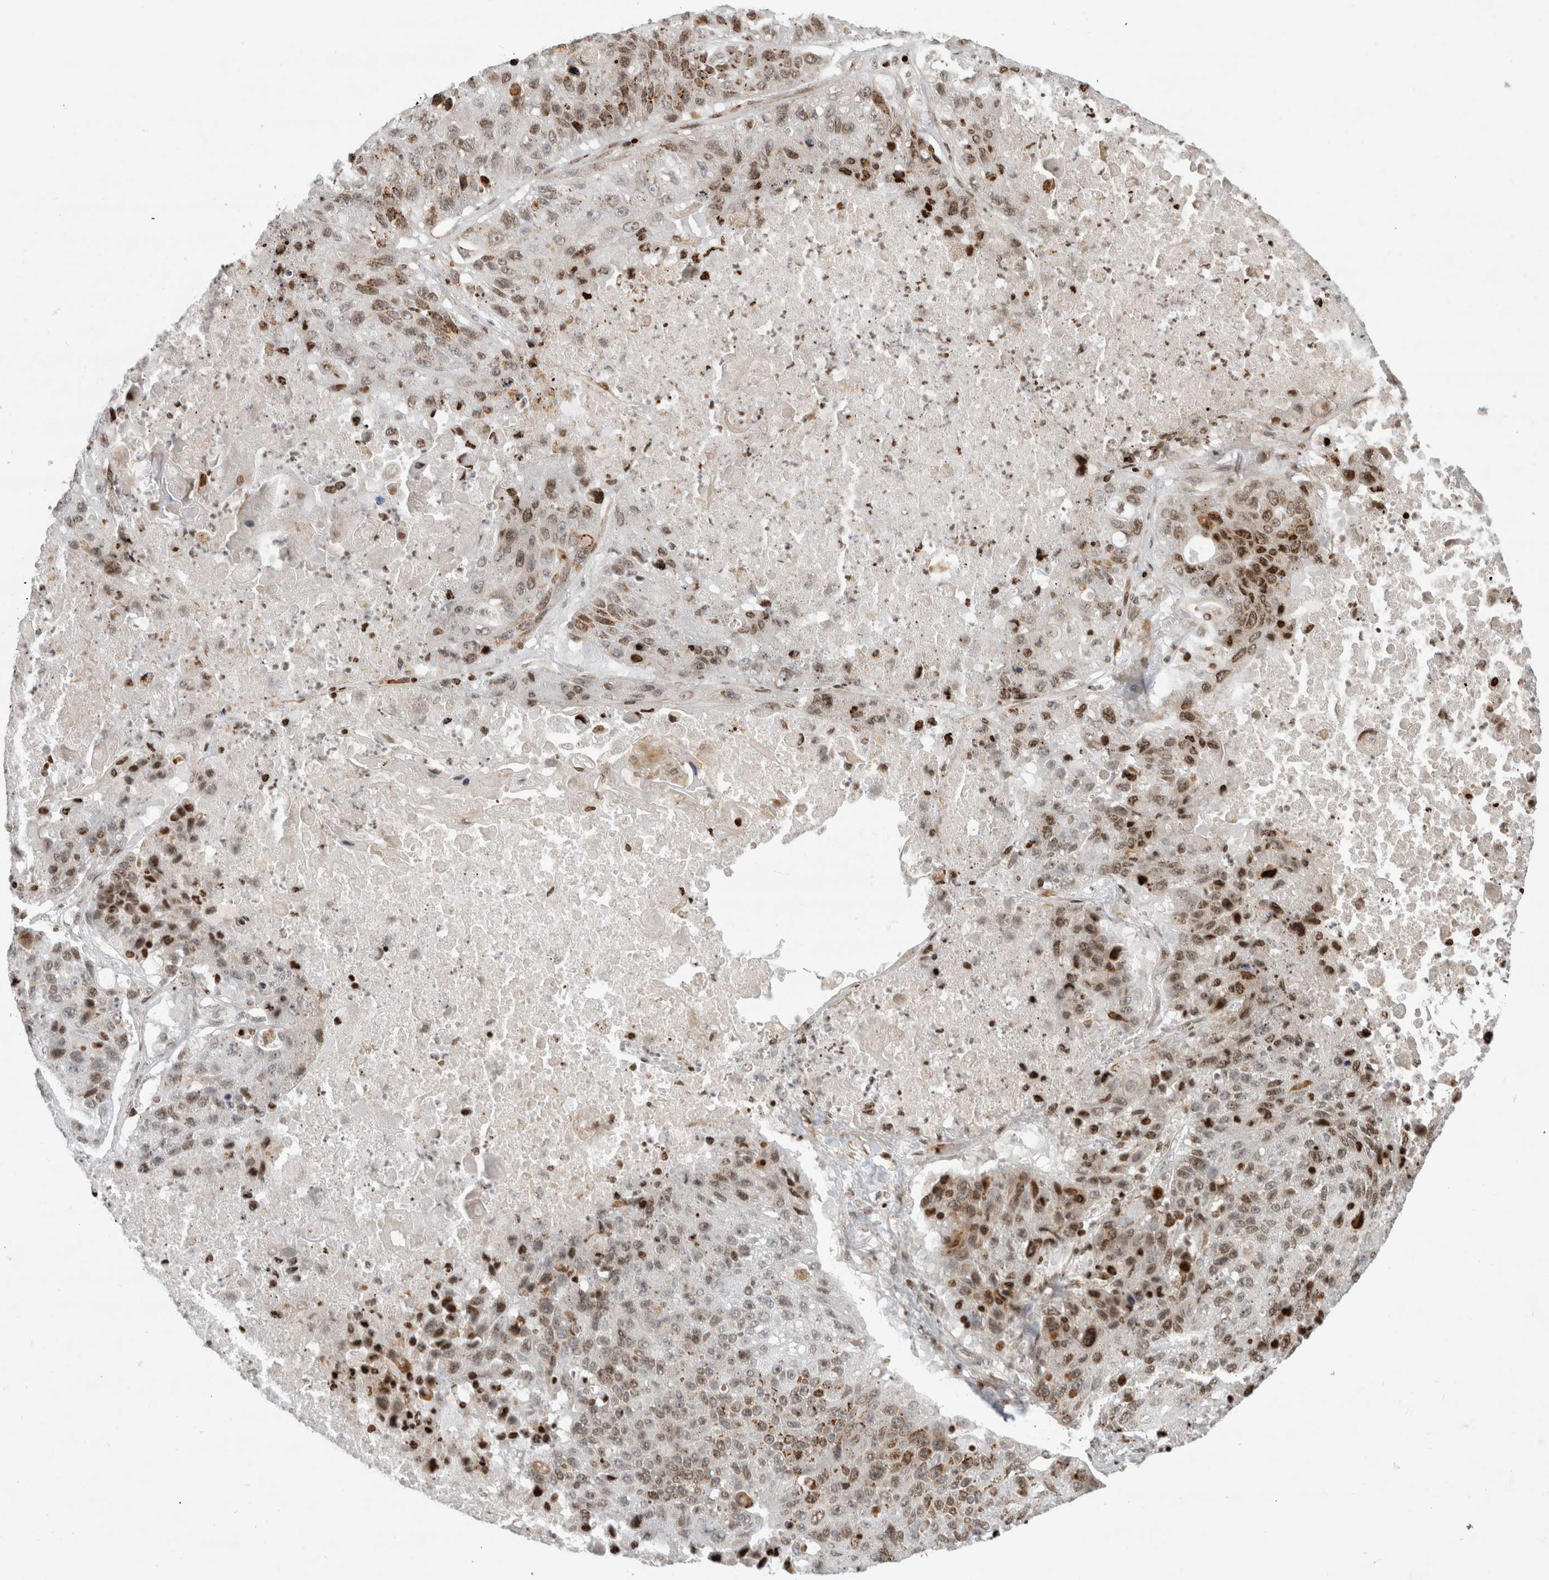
{"staining": {"intensity": "moderate", "quantity": ">75%", "location": "cytoplasmic/membranous"}, "tissue": "lung cancer", "cell_type": "Tumor cells", "image_type": "cancer", "snomed": [{"axis": "morphology", "description": "Squamous cell carcinoma, NOS"}, {"axis": "topography", "description": "Lung"}], "caption": "A medium amount of moderate cytoplasmic/membranous staining is present in approximately >75% of tumor cells in squamous cell carcinoma (lung) tissue. (brown staining indicates protein expression, while blue staining denotes nuclei).", "gene": "GINS4", "patient": {"sex": "male", "age": 61}}